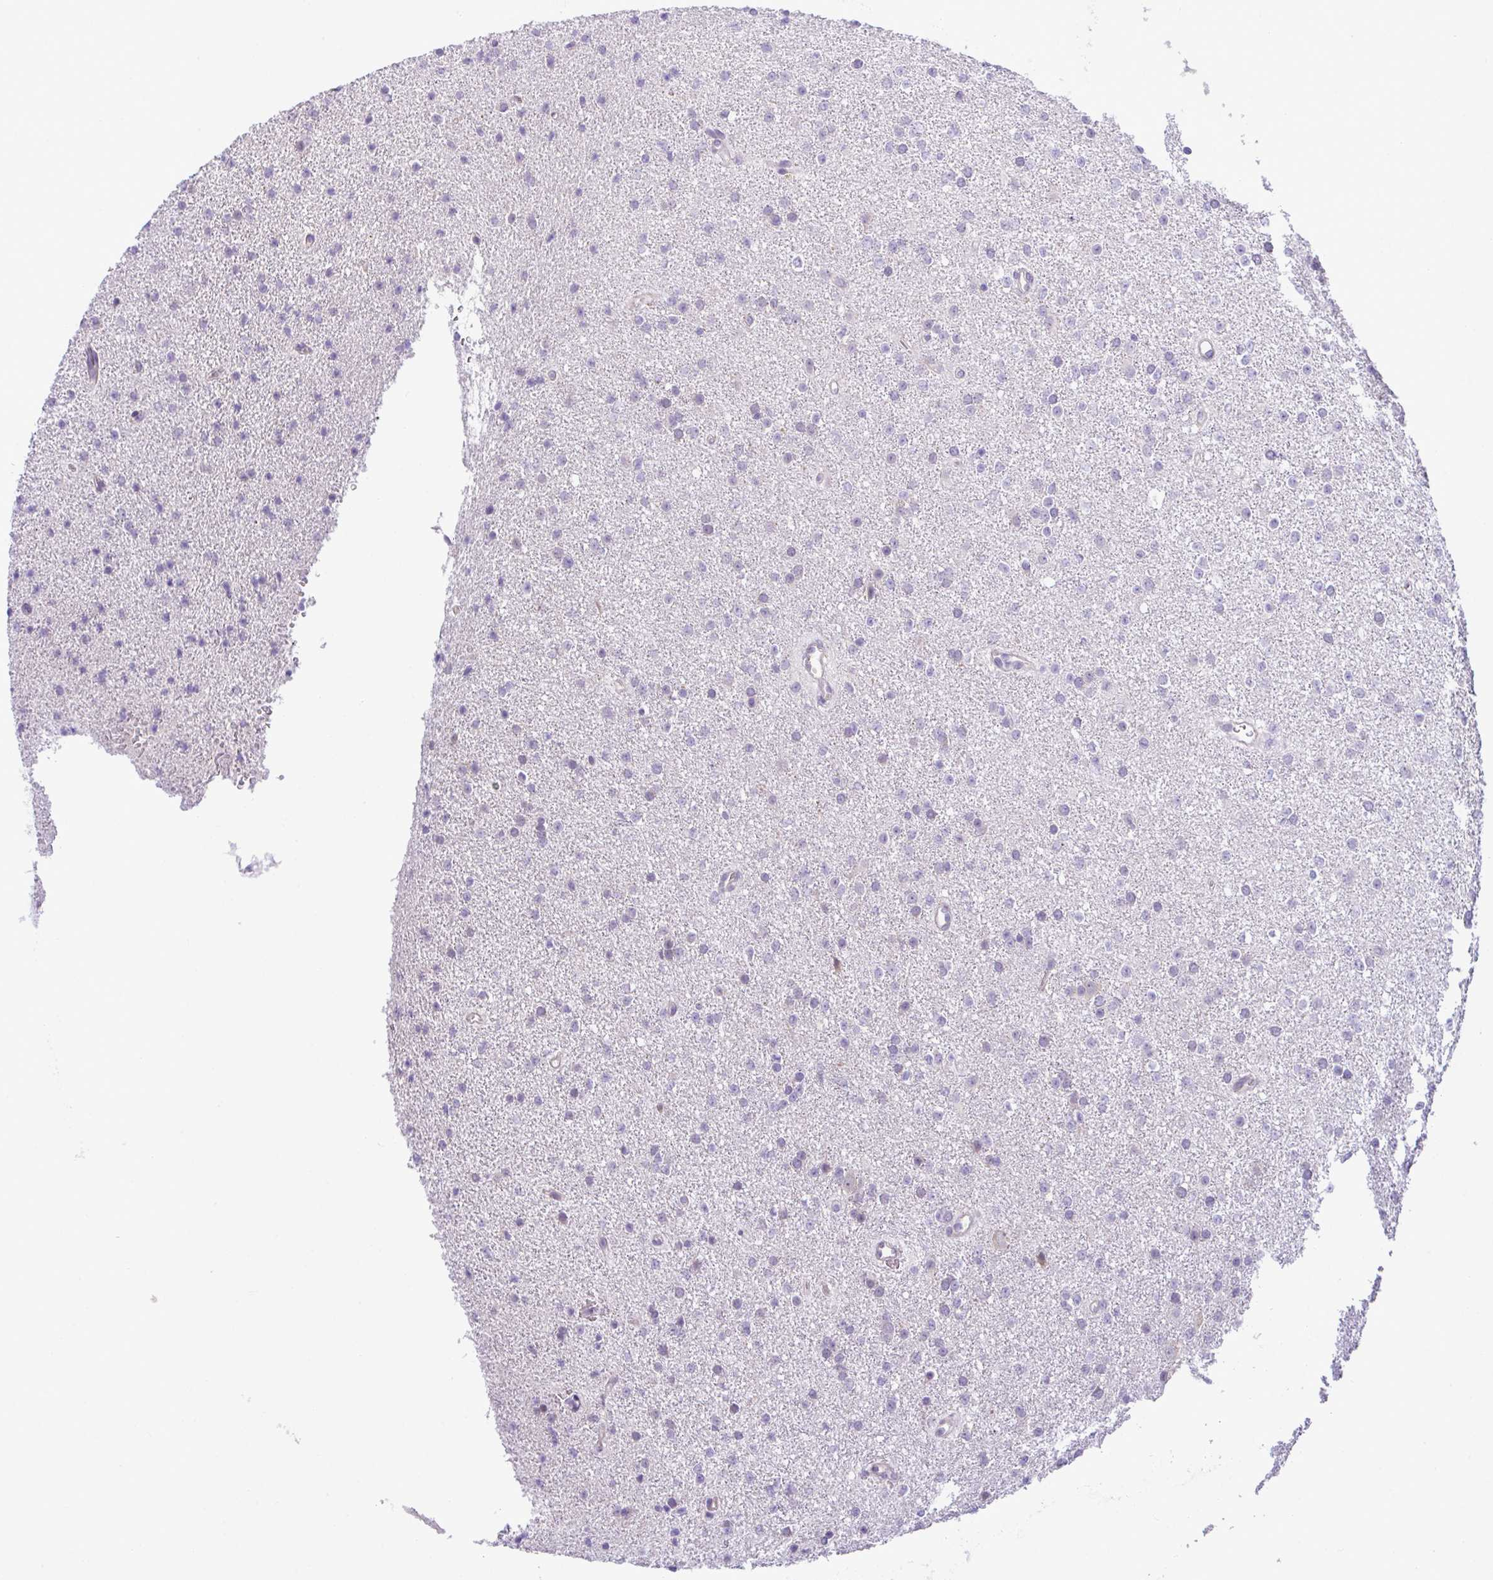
{"staining": {"intensity": "negative", "quantity": "none", "location": "none"}, "tissue": "glioma", "cell_type": "Tumor cells", "image_type": "cancer", "snomed": [{"axis": "morphology", "description": "Glioma, malignant, Low grade"}, {"axis": "topography", "description": "Brain"}], "caption": "High magnification brightfield microscopy of malignant low-grade glioma stained with DAB (3,3'-diaminobenzidine) (brown) and counterstained with hematoxylin (blue): tumor cells show no significant staining.", "gene": "SYNPO2L", "patient": {"sex": "female", "age": 34}}